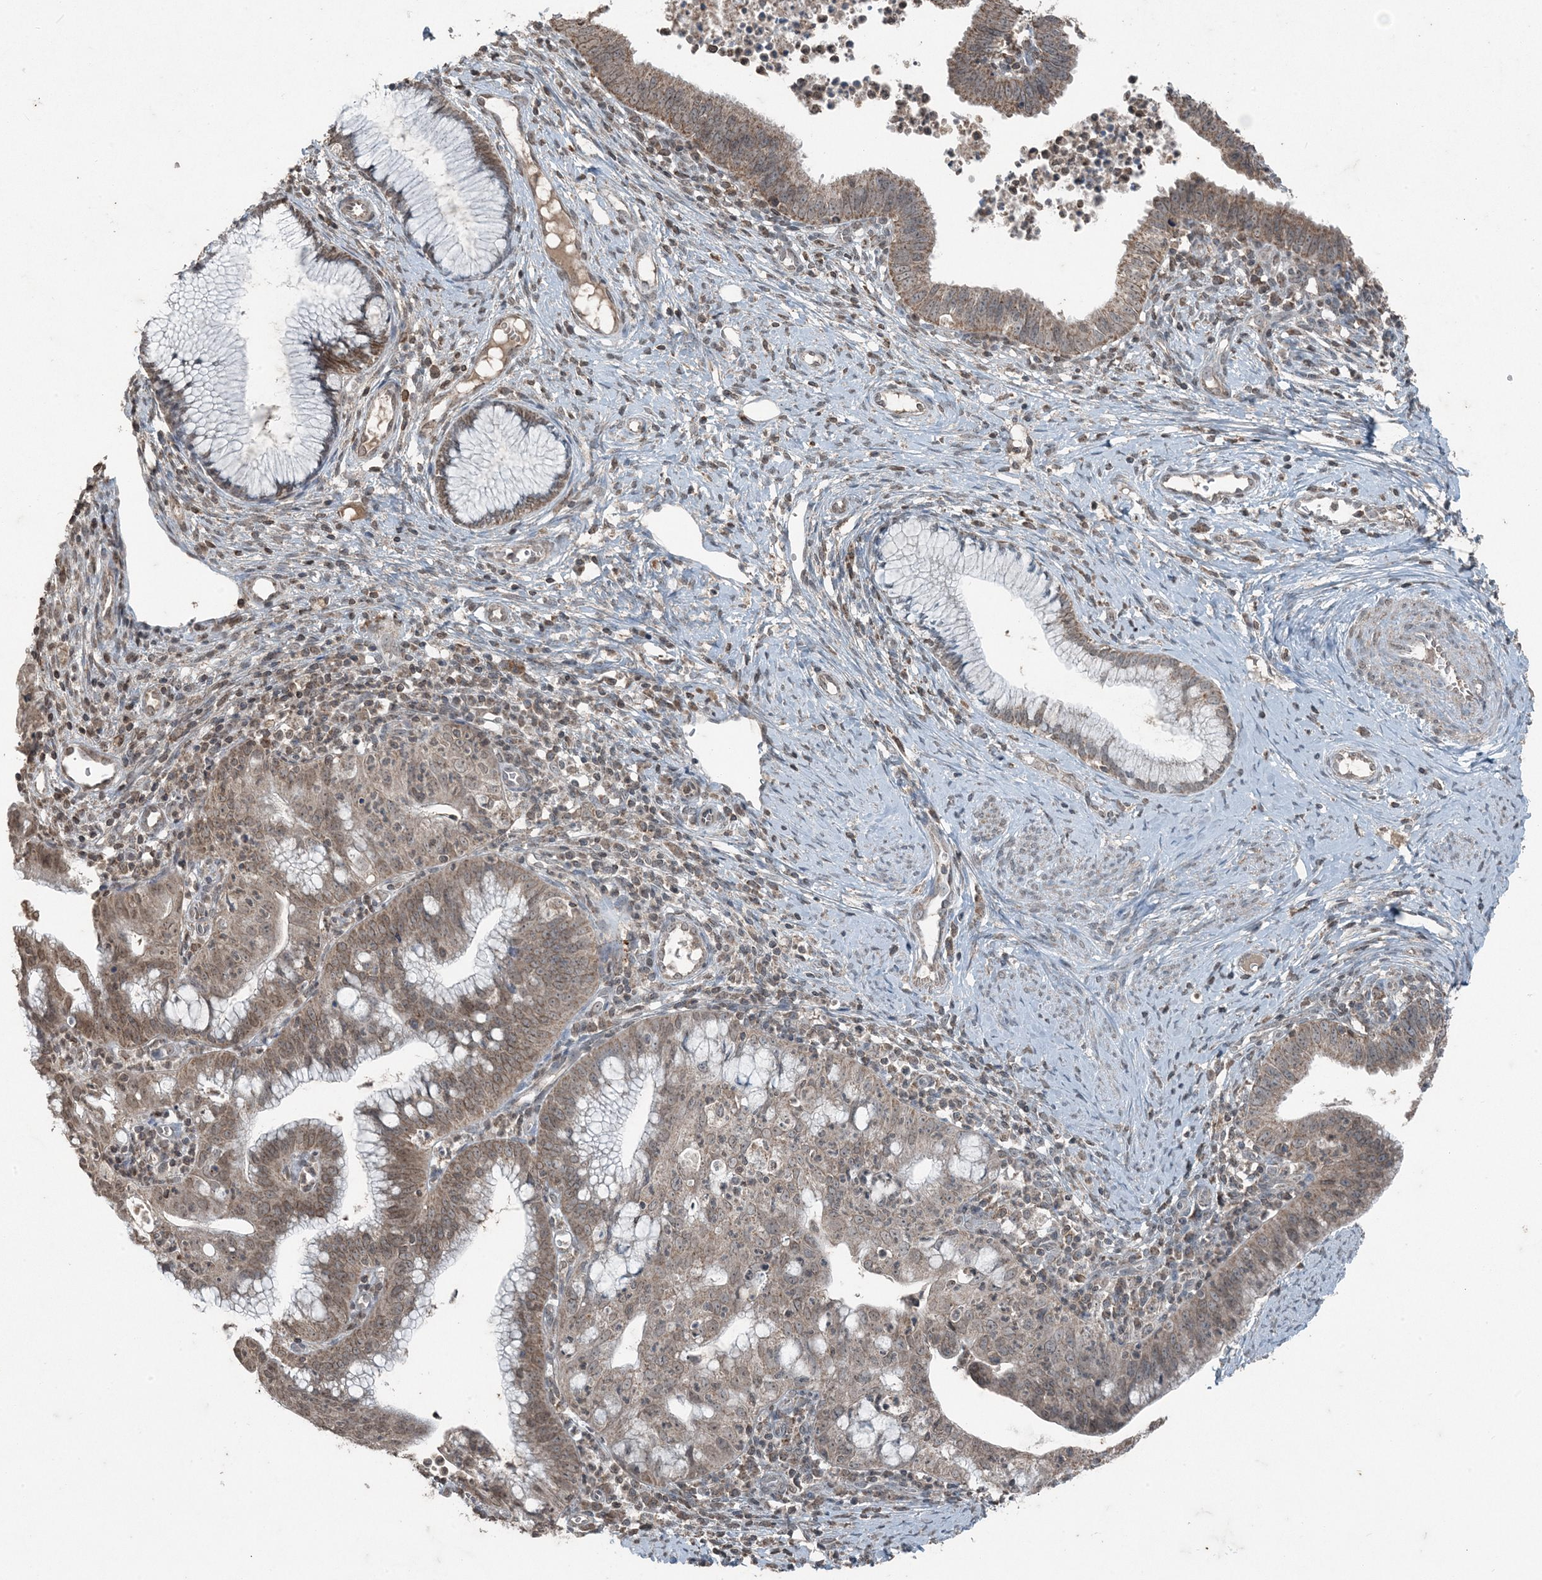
{"staining": {"intensity": "moderate", "quantity": ">75%", "location": "cytoplasmic/membranous,nuclear"}, "tissue": "cervical cancer", "cell_type": "Tumor cells", "image_type": "cancer", "snomed": [{"axis": "morphology", "description": "Adenocarcinoma, NOS"}, {"axis": "topography", "description": "Cervix"}], "caption": "Brown immunohistochemical staining in human adenocarcinoma (cervical) exhibits moderate cytoplasmic/membranous and nuclear positivity in about >75% of tumor cells.", "gene": "GNL1", "patient": {"sex": "female", "age": 36}}